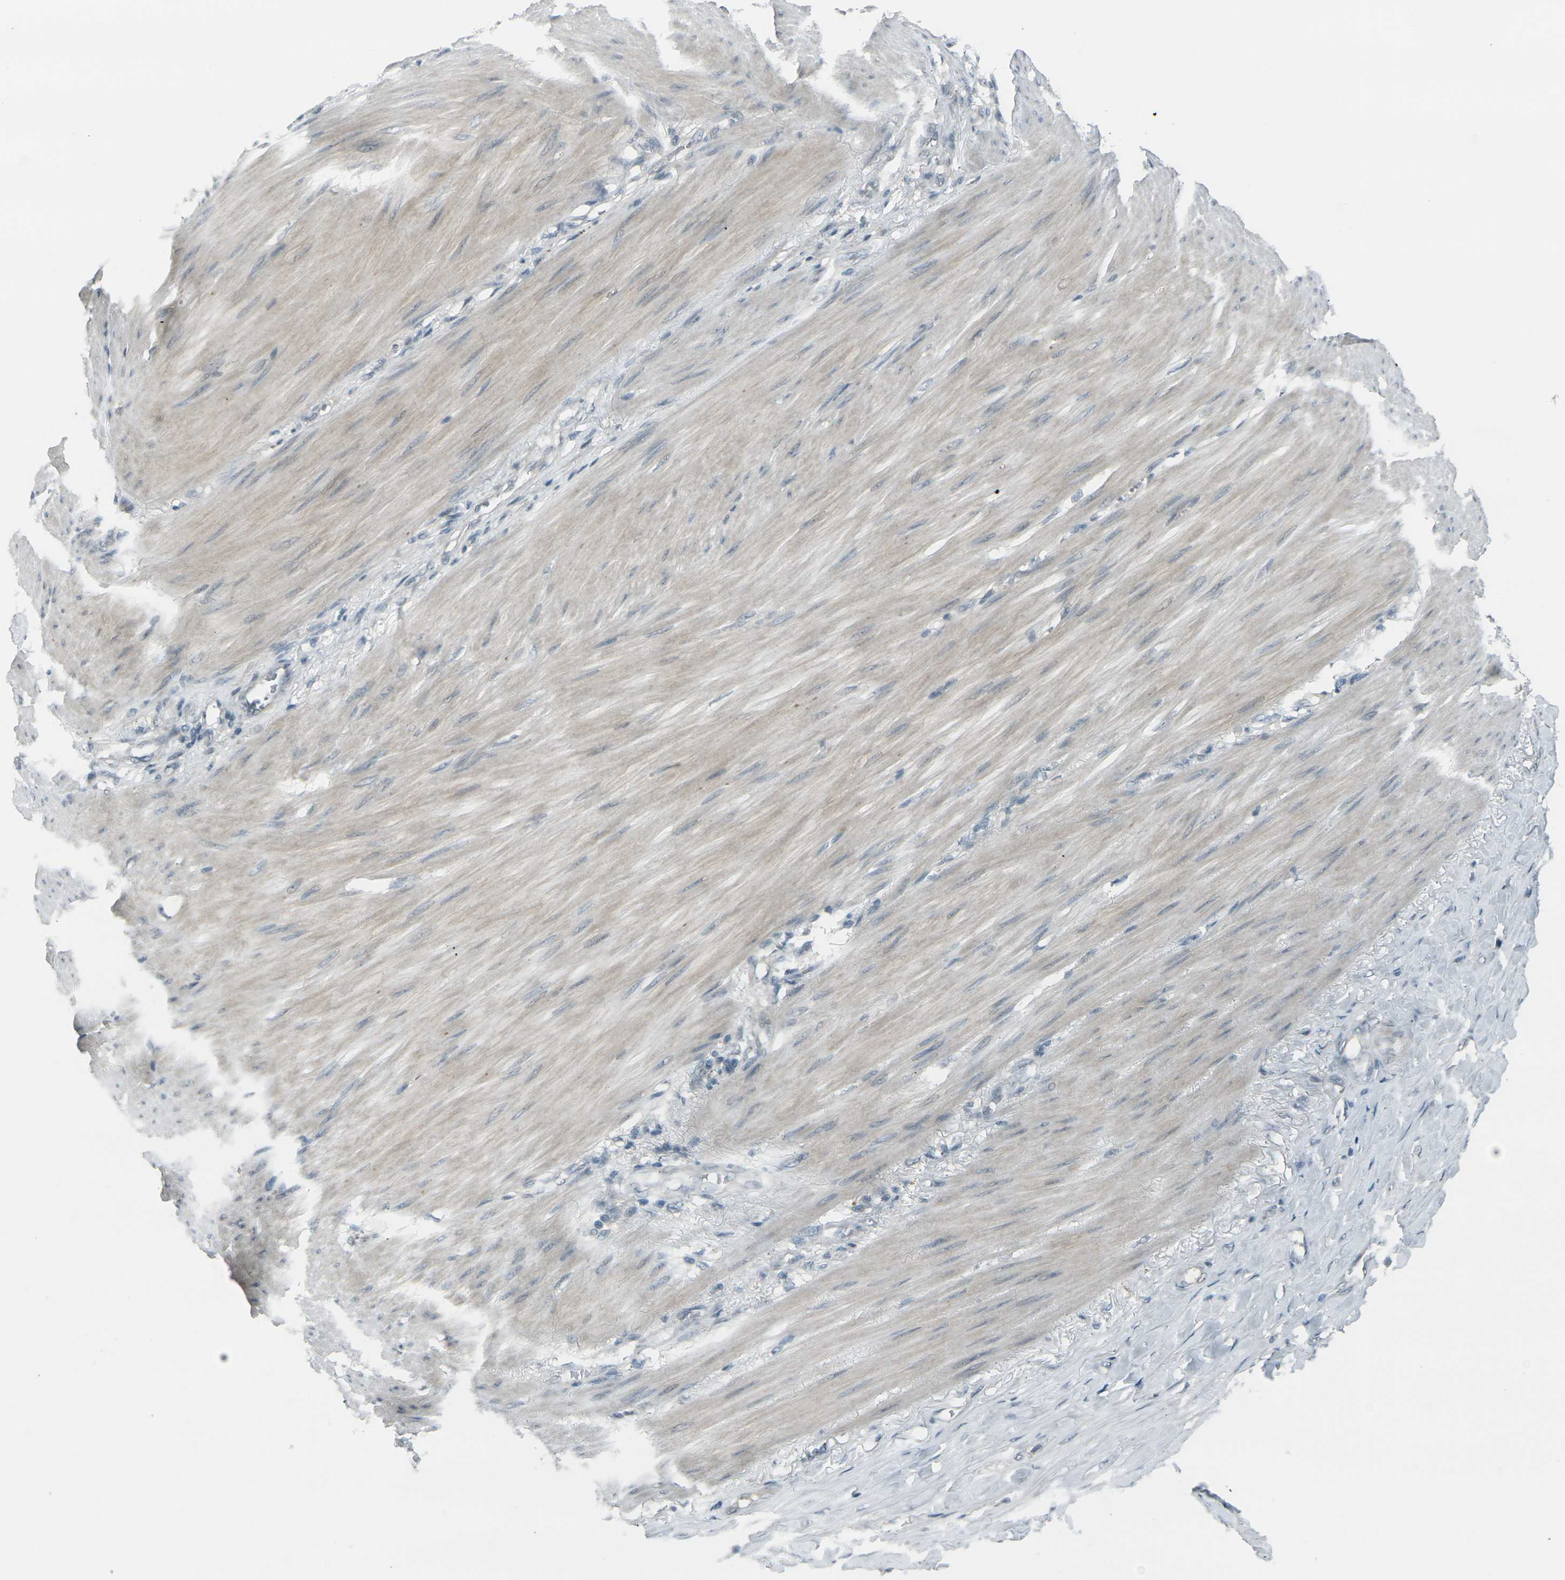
{"staining": {"intensity": "negative", "quantity": "none", "location": "none"}, "tissue": "stomach cancer", "cell_type": "Tumor cells", "image_type": "cancer", "snomed": [{"axis": "morphology", "description": "Adenocarcinoma, NOS"}, {"axis": "topography", "description": "Stomach"}], "caption": "Stomach adenocarcinoma stained for a protein using IHC demonstrates no staining tumor cells.", "gene": "GPR19", "patient": {"sex": "male", "age": 82}}